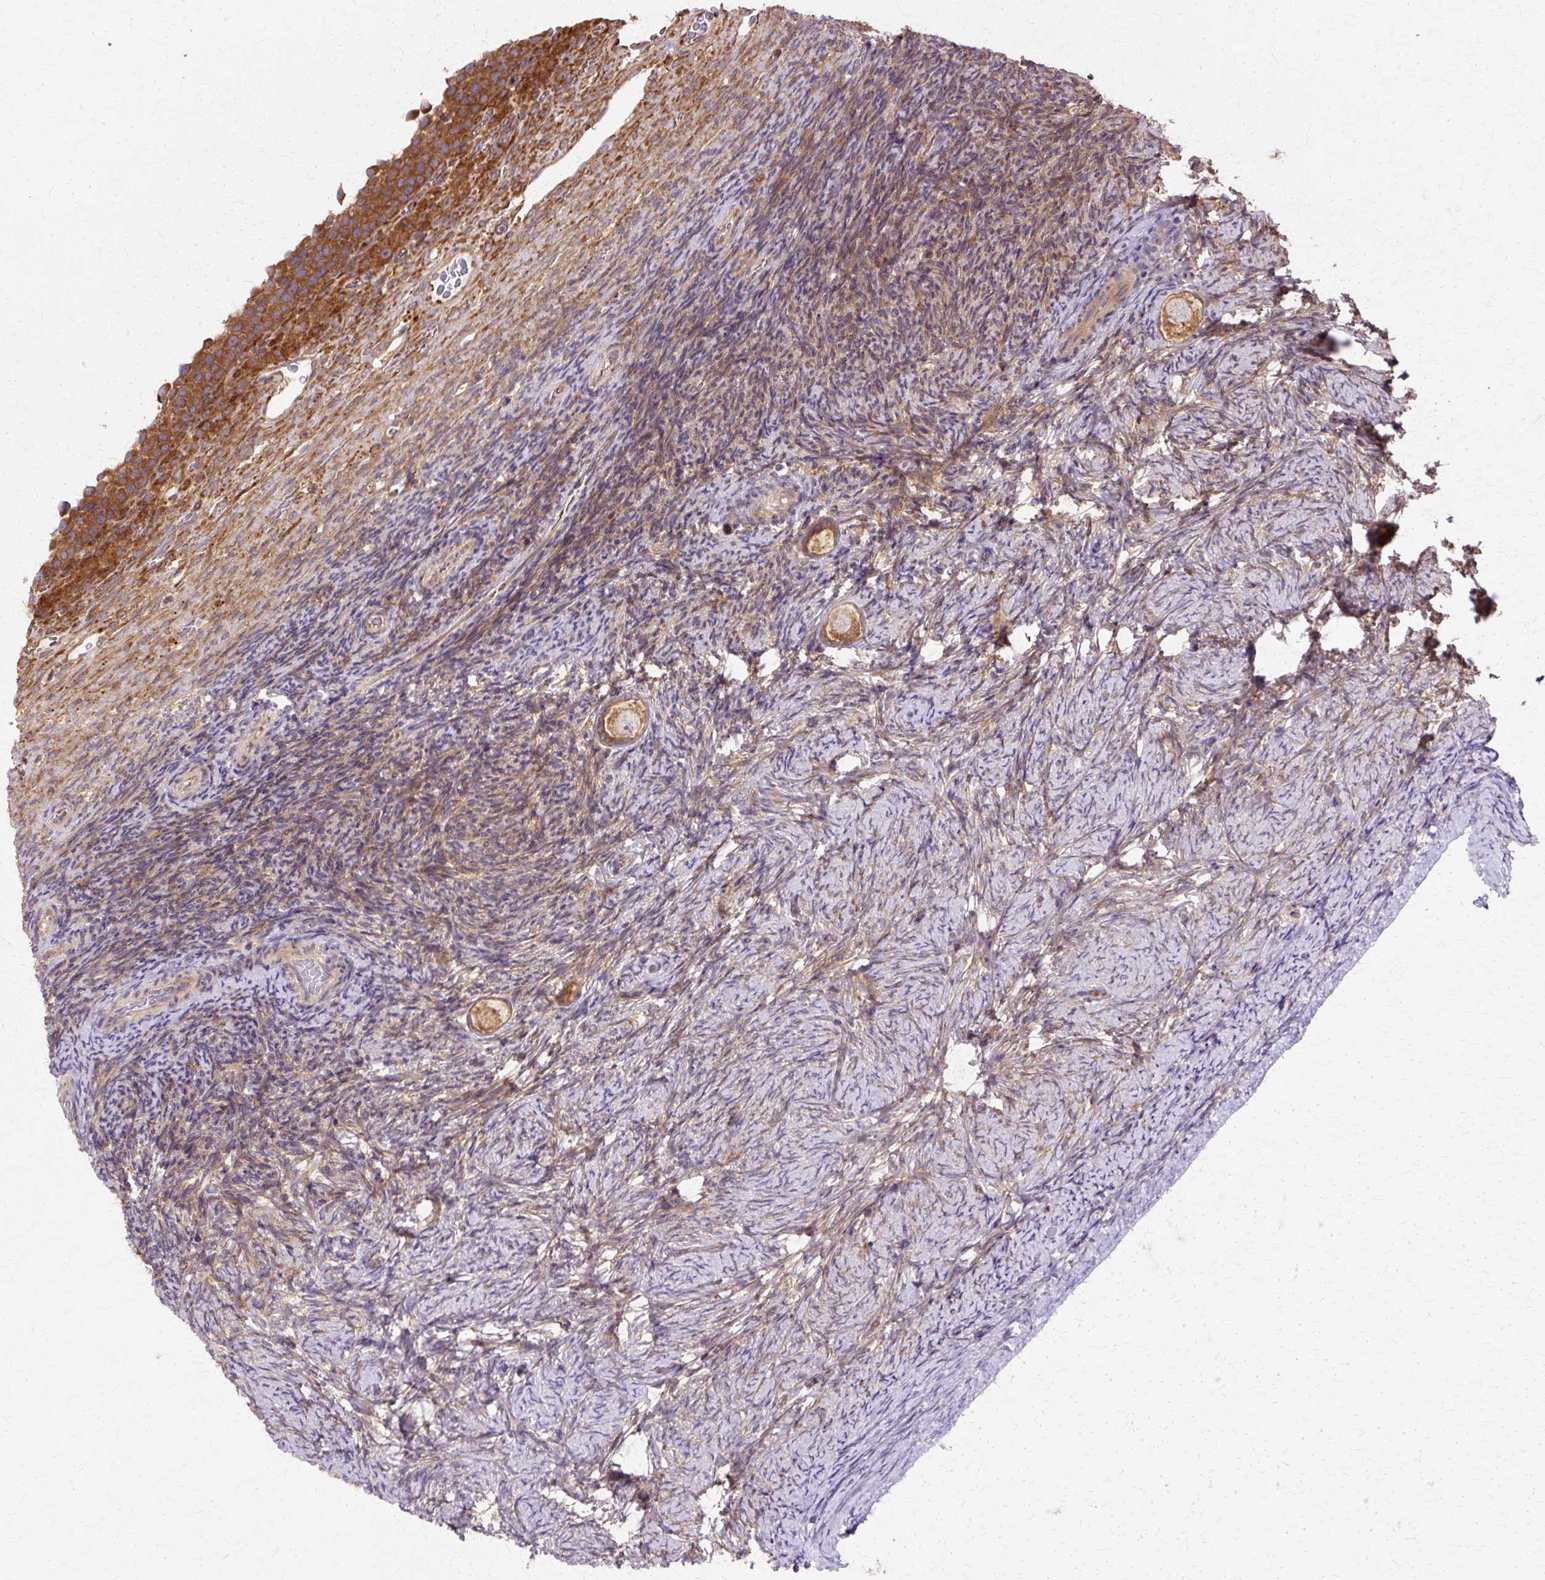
{"staining": {"intensity": "strong", "quantity": ">75%", "location": "cytoplasmic/membranous"}, "tissue": "ovary", "cell_type": "Follicle cells", "image_type": "normal", "snomed": [{"axis": "morphology", "description": "Normal tissue, NOS"}, {"axis": "topography", "description": "Ovary"}], "caption": "A micrograph of human ovary stained for a protein displays strong cytoplasmic/membranous brown staining in follicle cells.", "gene": "COPB1", "patient": {"sex": "female", "age": 34}}